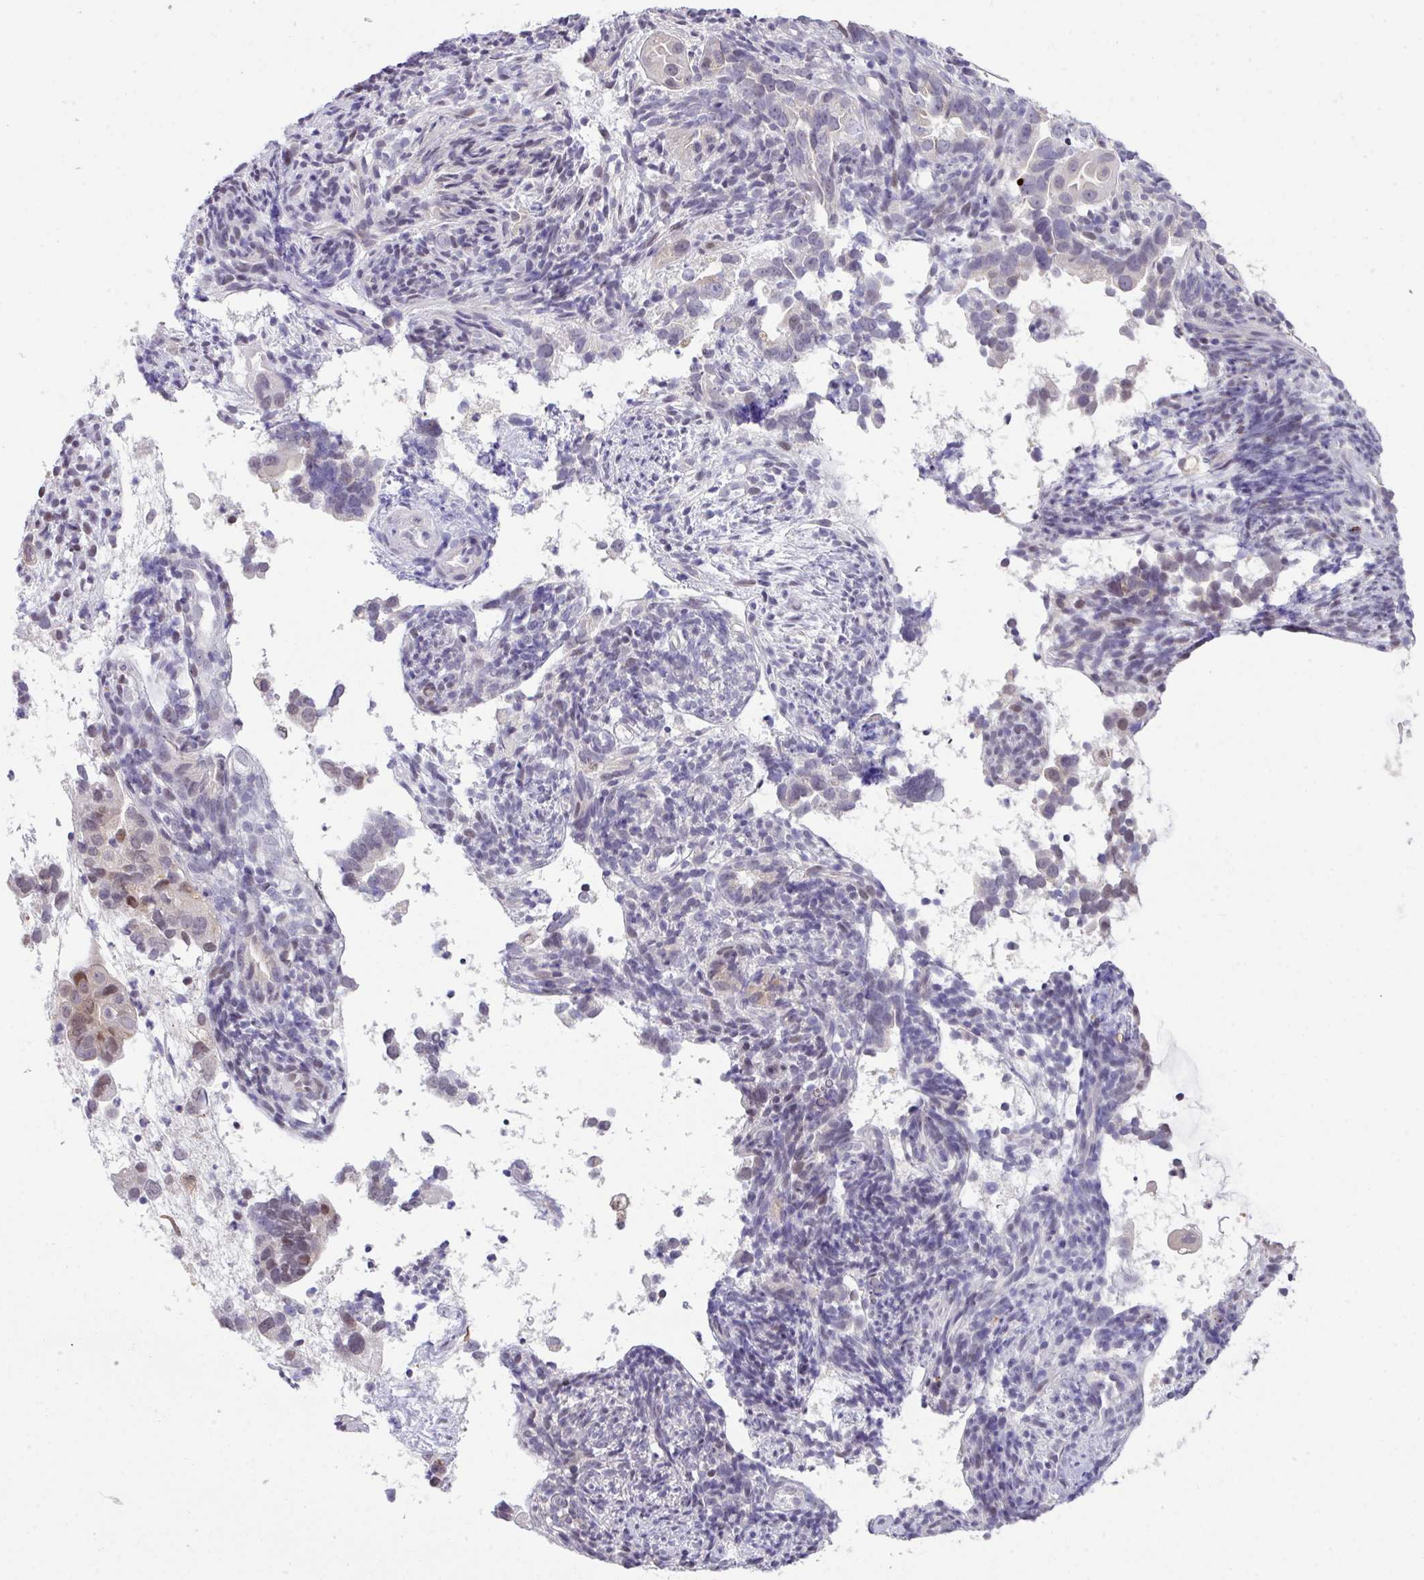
{"staining": {"intensity": "moderate", "quantity": "<25%", "location": "nuclear"}, "tissue": "endometrial cancer", "cell_type": "Tumor cells", "image_type": "cancer", "snomed": [{"axis": "morphology", "description": "Adenocarcinoma, NOS"}, {"axis": "topography", "description": "Endometrium"}], "caption": "DAB (3,3'-diaminobenzidine) immunohistochemical staining of human adenocarcinoma (endometrial) demonstrates moderate nuclear protein positivity in about <25% of tumor cells.", "gene": "ANKRD13B", "patient": {"sex": "female", "age": 57}}